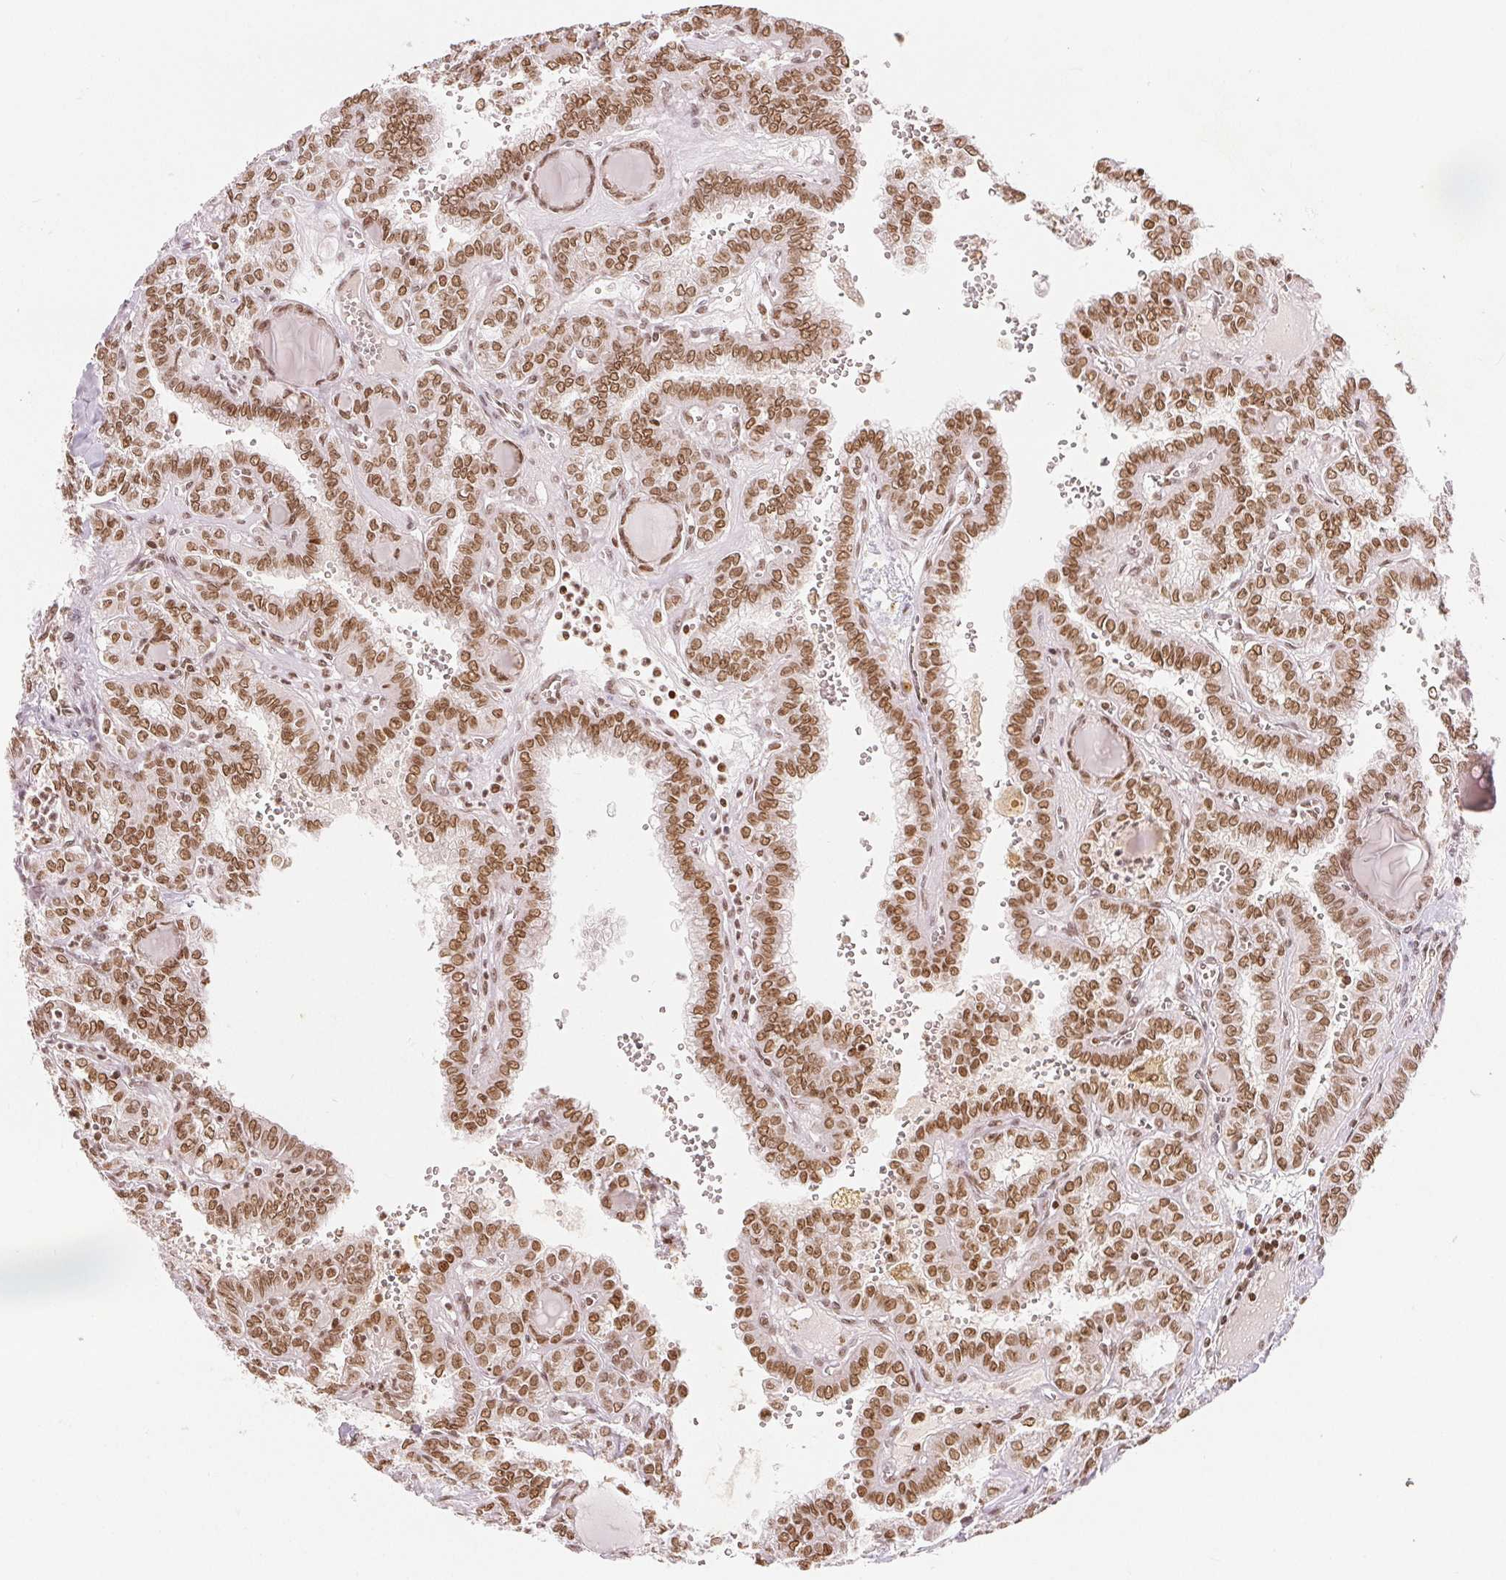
{"staining": {"intensity": "moderate", "quantity": ">75%", "location": "nuclear"}, "tissue": "thyroid cancer", "cell_type": "Tumor cells", "image_type": "cancer", "snomed": [{"axis": "morphology", "description": "Papillary adenocarcinoma, NOS"}, {"axis": "topography", "description": "Thyroid gland"}], "caption": "A medium amount of moderate nuclear expression is identified in about >75% of tumor cells in papillary adenocarcinoma (thyroid) tissue.", "gene": "DEK", "patient": {"sex": "female", "age": 41}}